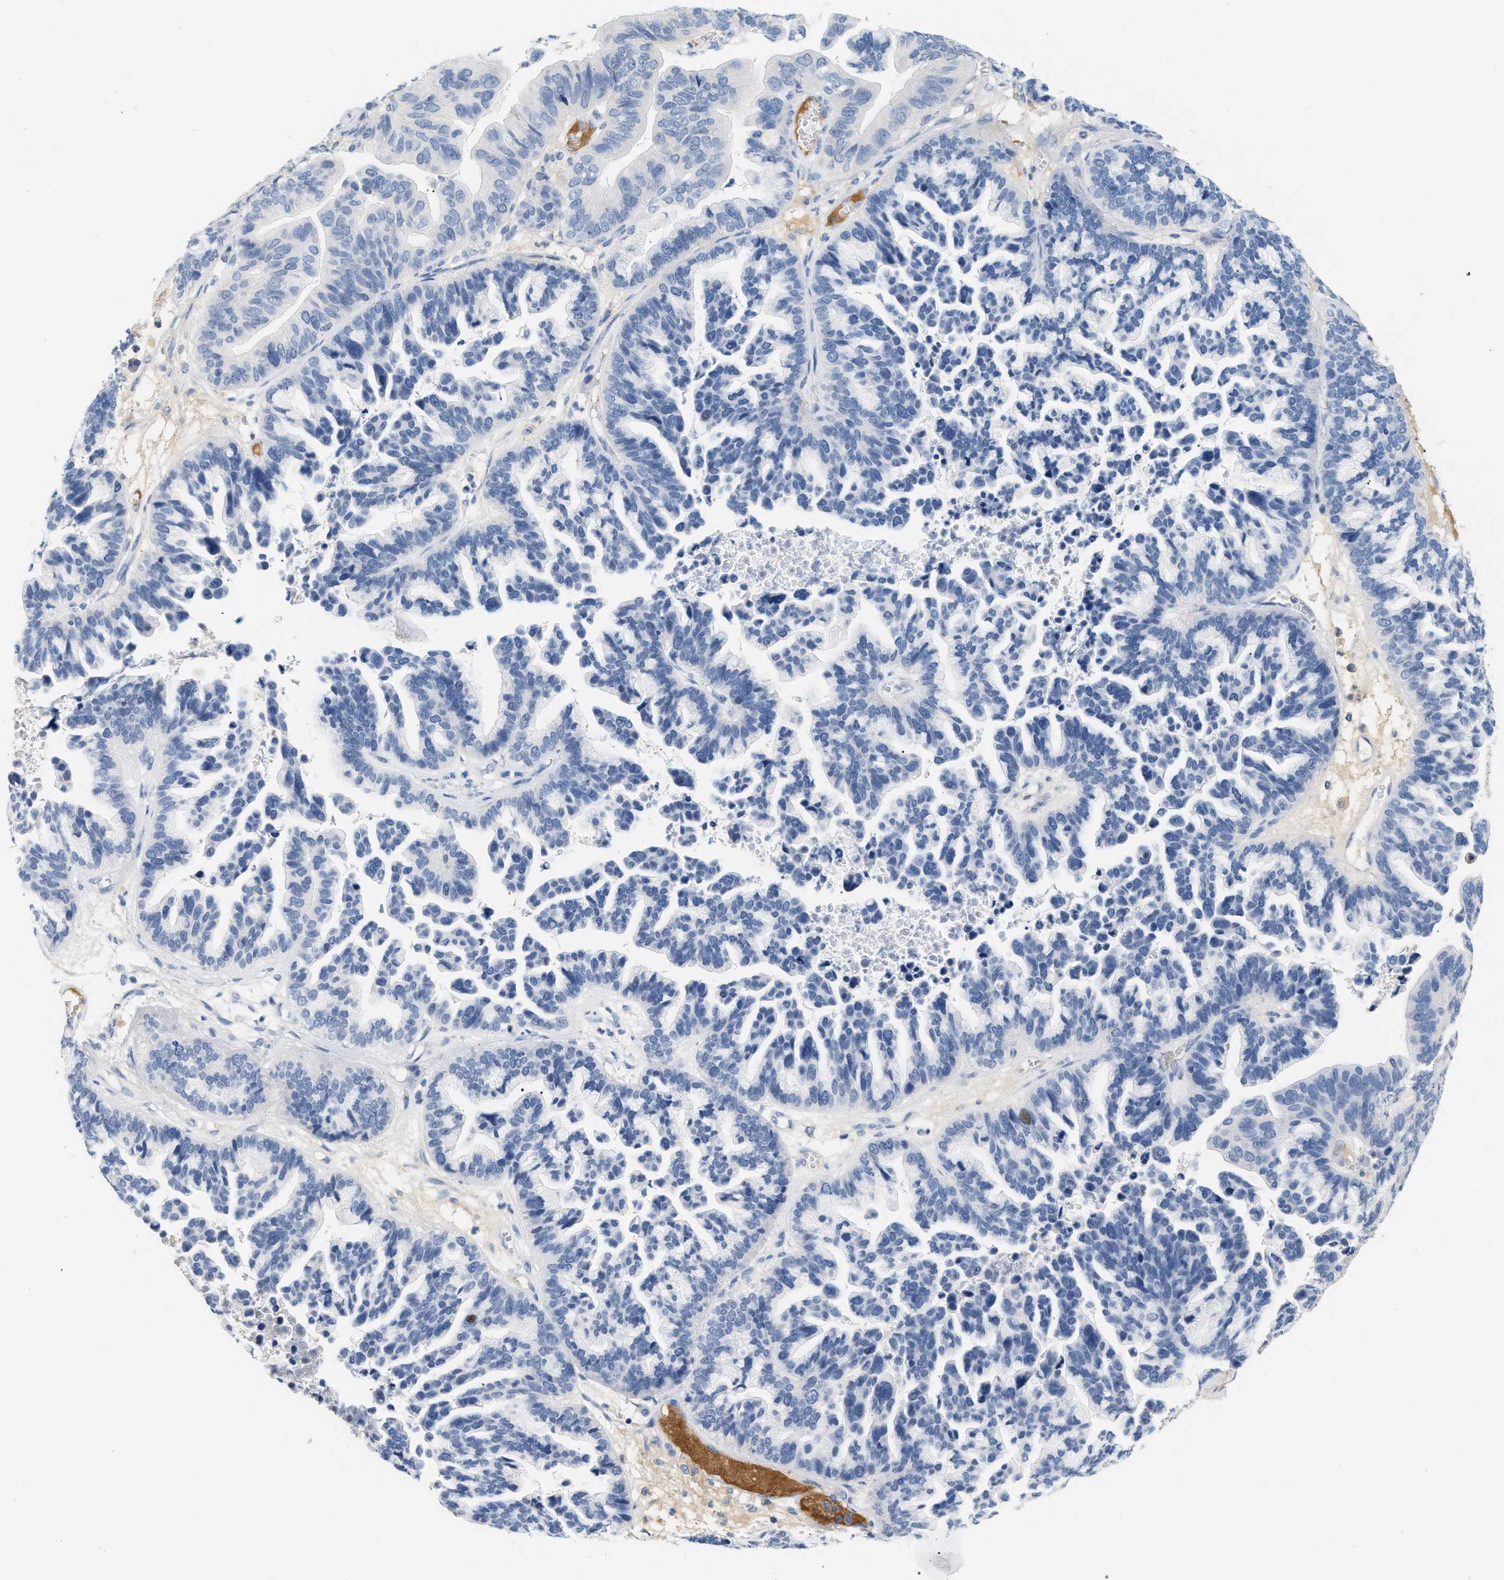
{"staining": {"intensity": "negative", "quantity": "none", "location": "none"}, "tissue": "ovarian cancer", "cell_type": "Tumor cells", "image_type": "cancer", "snomed": [{"axis": "morphology", "description": "Cystadenocarcinoma, serous, NOS"}, {"axis": "topography", "description": "Ovary"}], "caption": "Ovarian cancer was stained to show a protein in brown. There is no significant expression in tumor cells.", "gene": "CFH", "patient": {"sex": "female", "age": 56}}